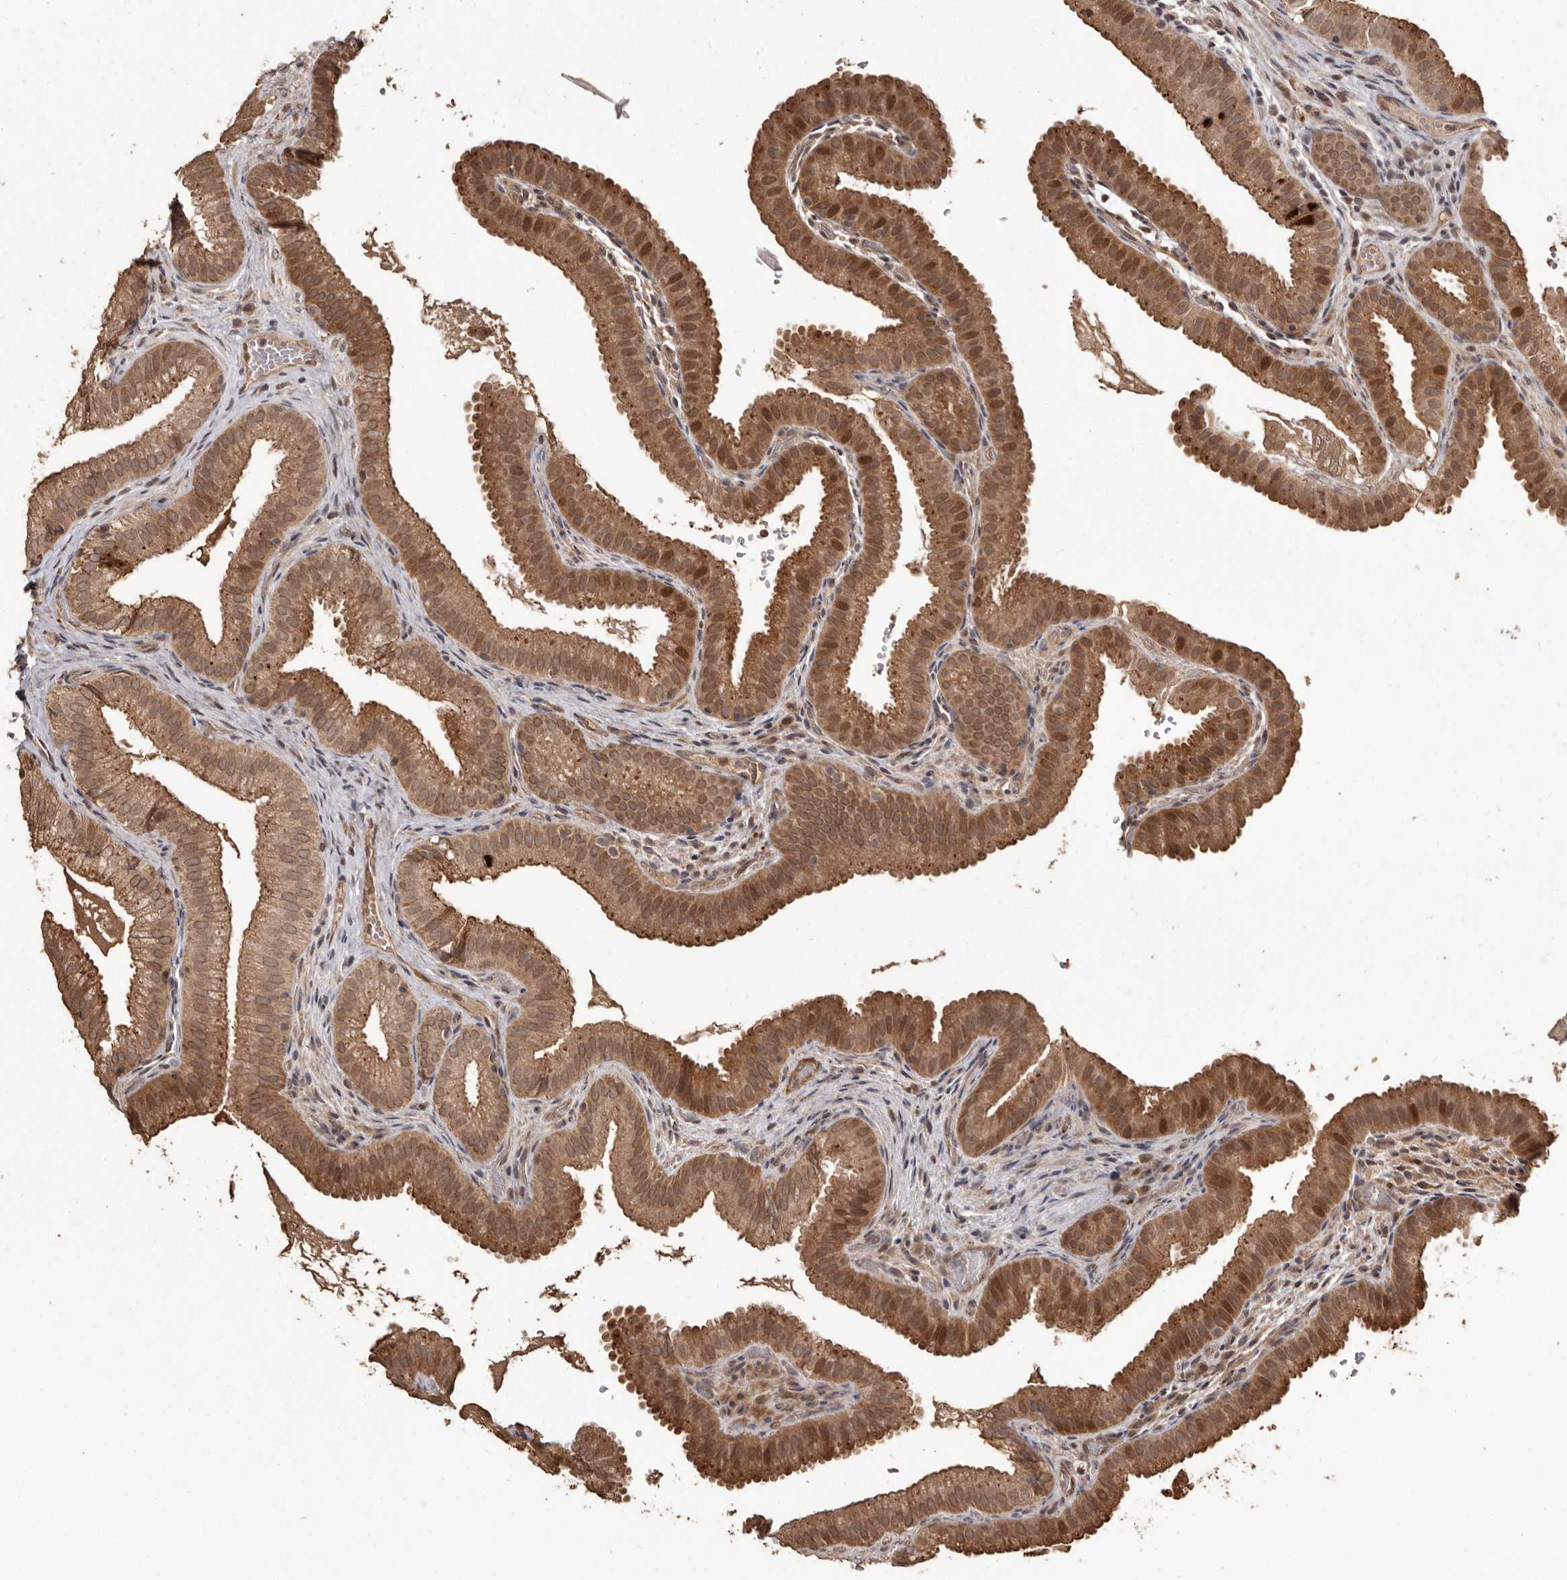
{"staining": {"intensity": "moderate", "quantity": ">75%", "location": "cytoplasmic/membranous,nuclear"}, "tissue": "gallbladder", "cell_type": "Glandular cells", "image_type": "normal", "snomed": [{"axis": "morphology", "description": "Normal tissue, NOS"}, {"axis": "topography", "description": "Gallbladder"}], "caption": "A brown stain highlights moderate cytoplasmic/membranous,nuclear positivity of a protein in glandular cells of normal human gallbladder.", "gene": "NUP43", "patient": {"sex": "female", "age": 30}}